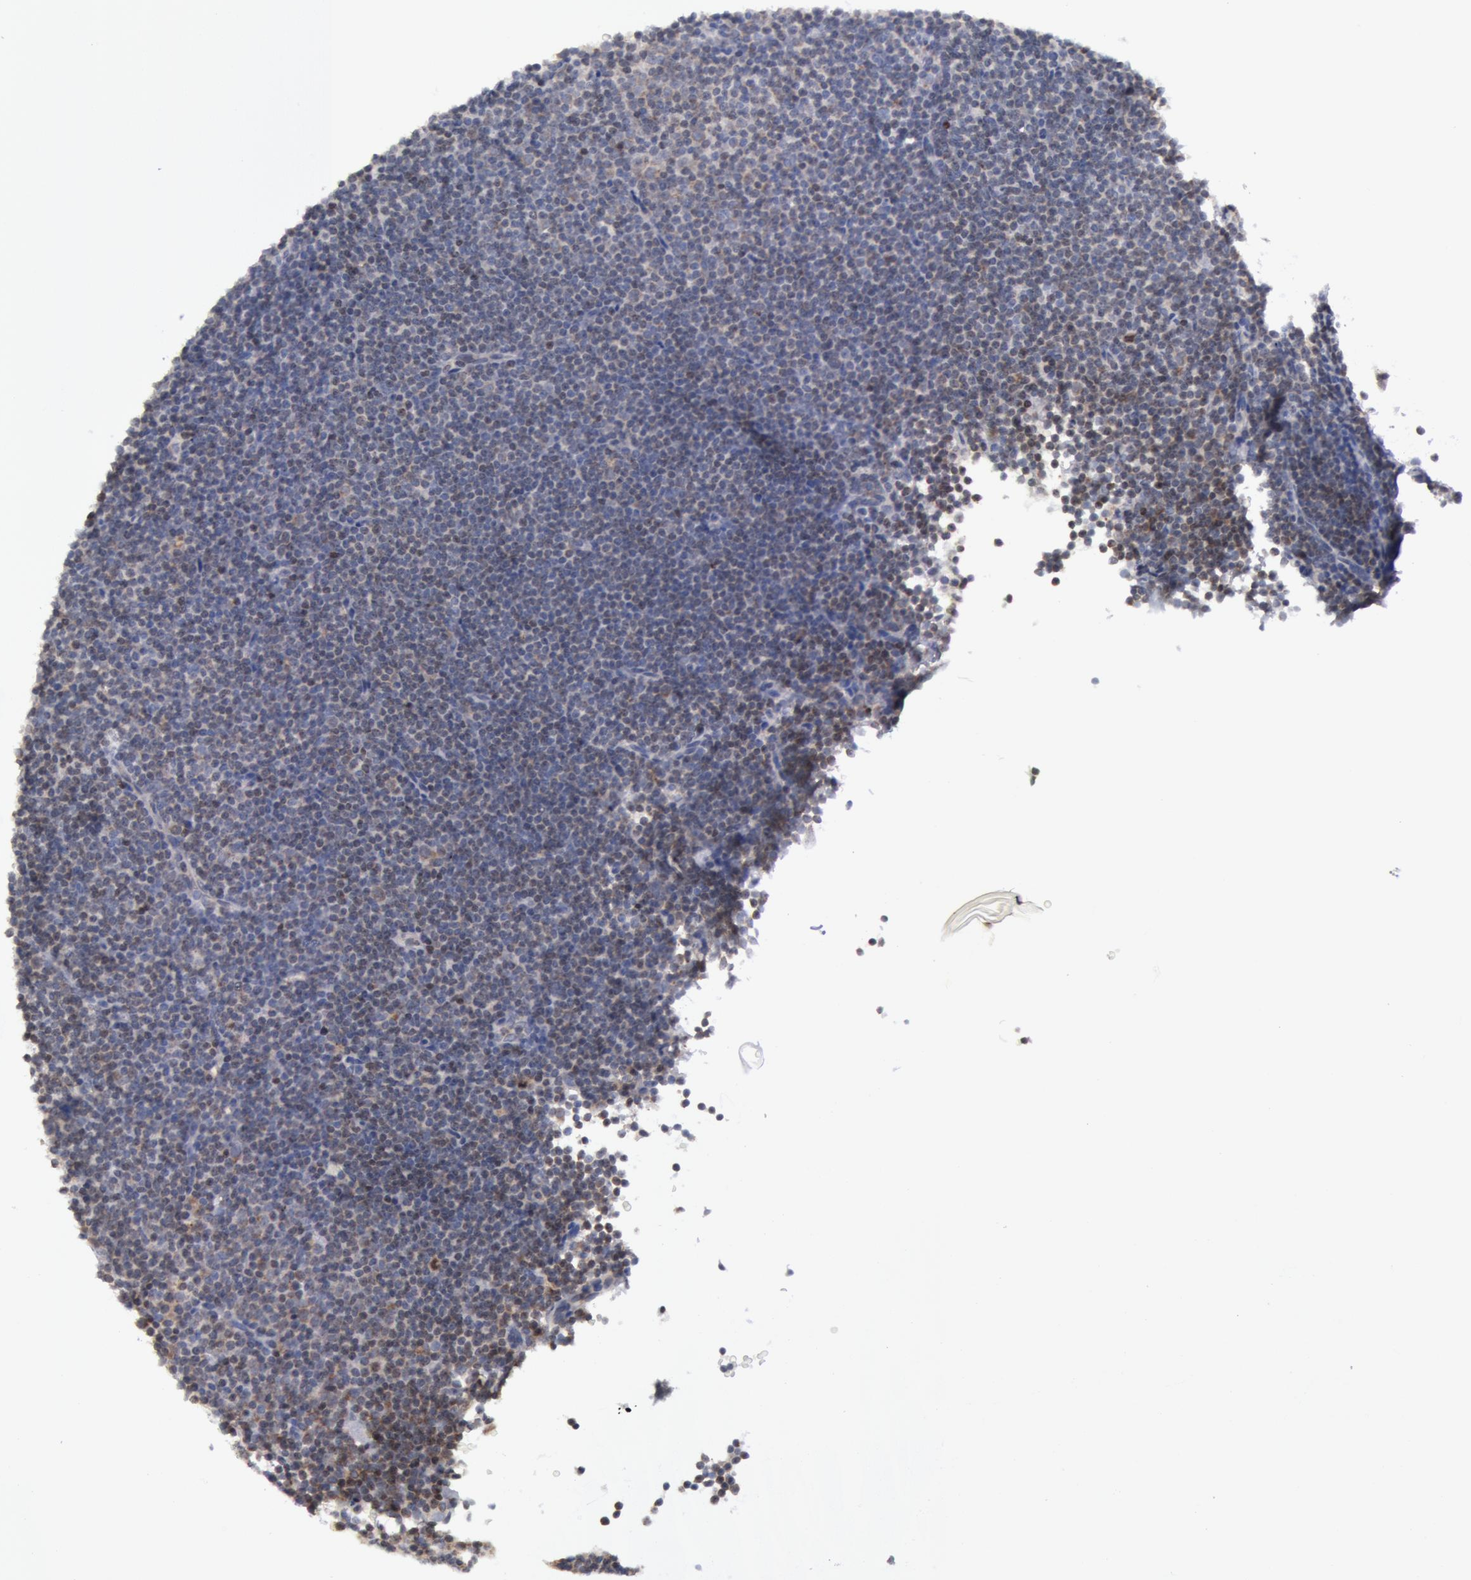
{"staining": {"intensity": "negative", "quantity": "none", "location": "none"}, "tissue": "lymphoma", "cell_type": "Tumor cells", "image_type": "cancer", "snomed": [{"axis": "morphology", "description": "Malignant lymphoma, non-Hodgkin's type, Low grade"}, {"axis": "topography", "description": "Lymph node"}], "caption": "Immunohistochemistry histopathology image of human malignant lymphoma, non-Hodgkin's type (low-grade) stained for a protein (brown), which reveals no expression in tumor cells.", "gene": "ERBB2", "patient": {"sex": "female", "age": 69}}